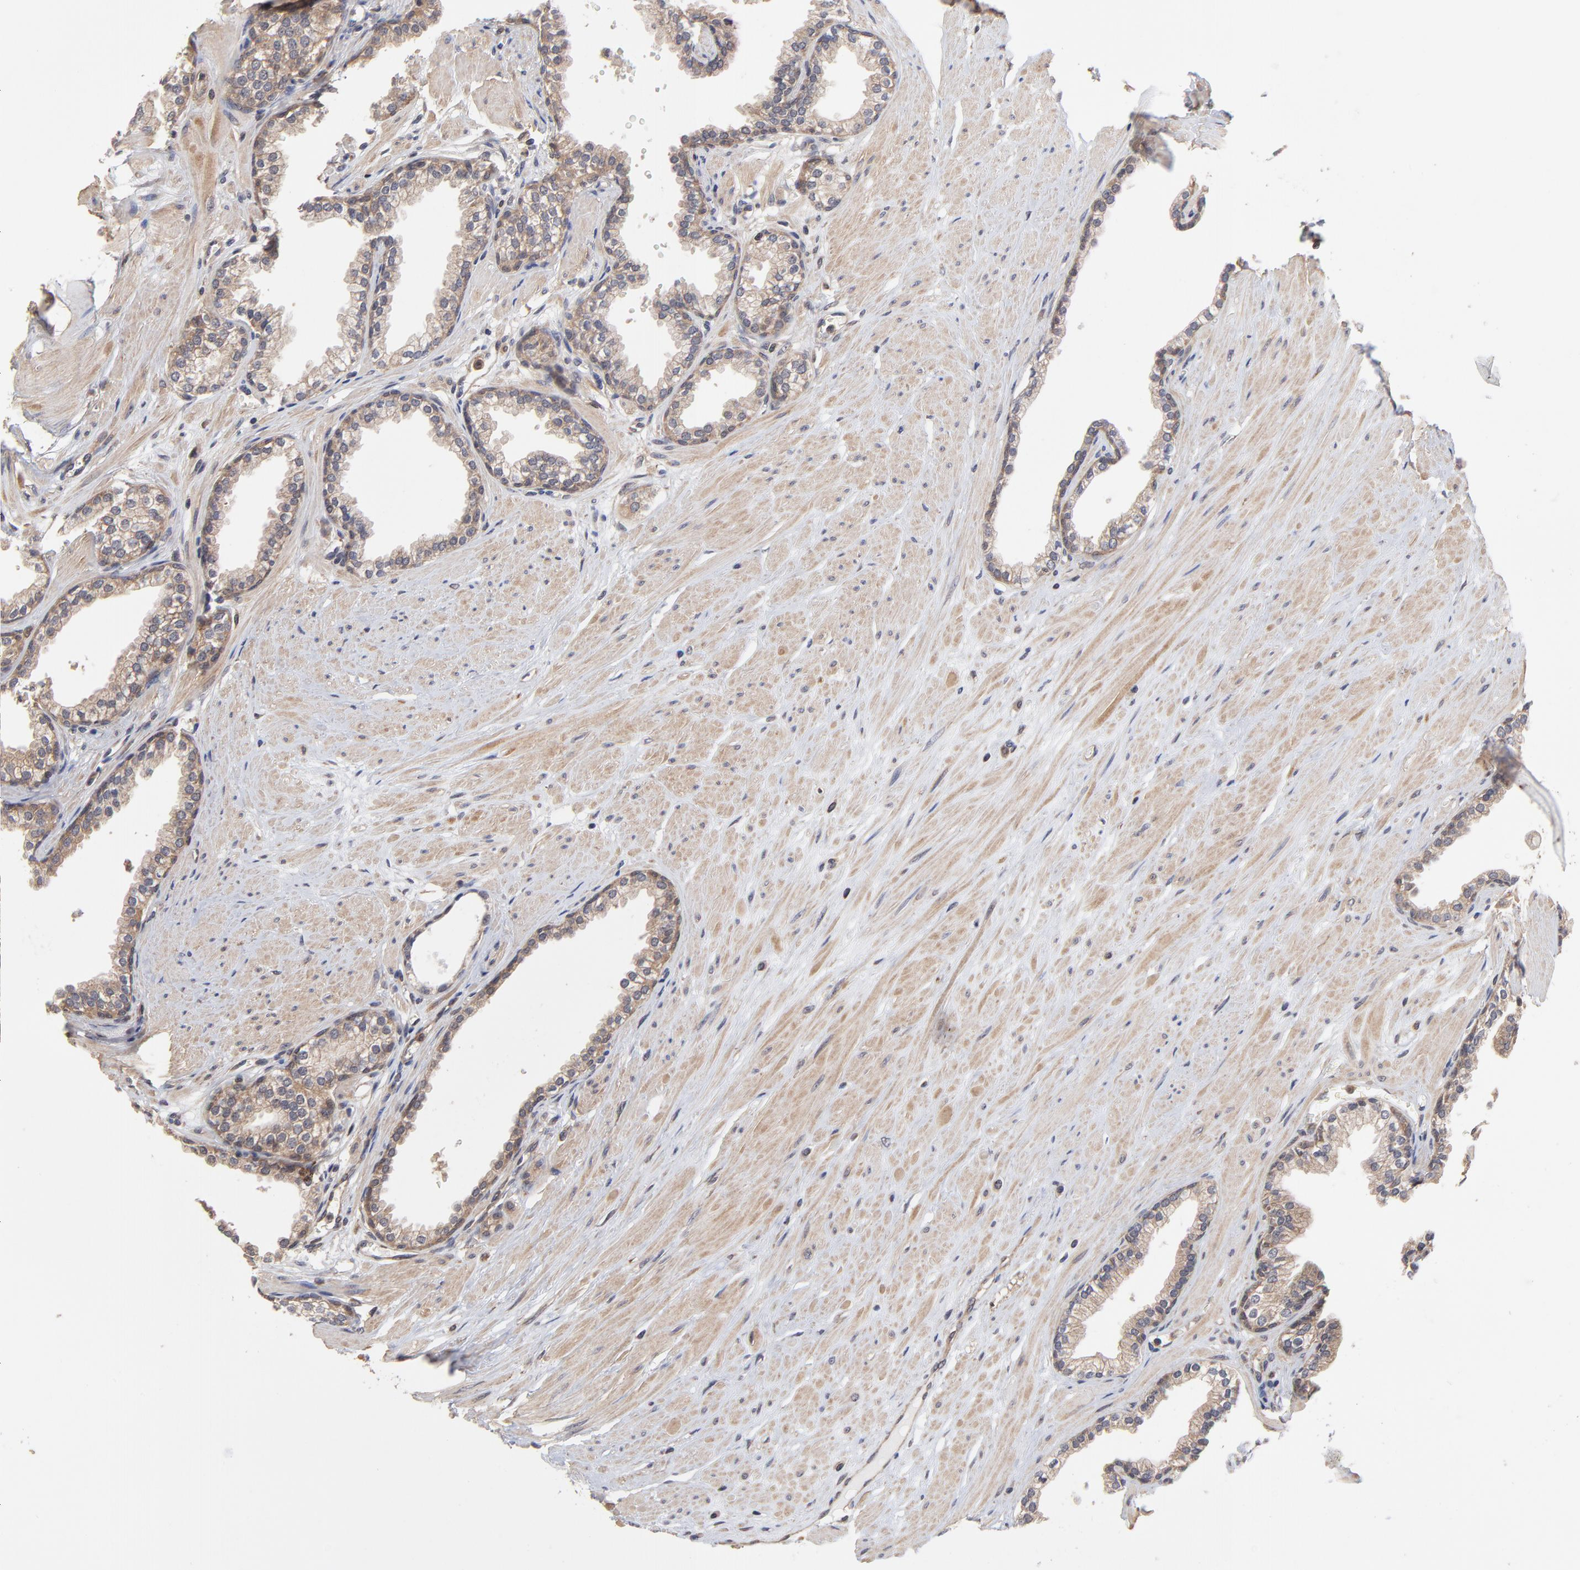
{"staining": {"intensity": "weak", "quantity": ">75%", "location": "cytoplasmic/membranous"}, "tissue": "prostate", "cell_type": "Glandular cells", "image_type": "normal", "snomed": [{"axis": "morphology", "description": "Normal tissue, NOS"}, {"axis": "topography", "description": "Prostate"}], "caption": "DAB immunohistochemical staining of normal prostate exhibits weak cytoplasmic/membranous protein staining in about >75% of glandular cells.", "gene": "PCMT1", "patient": {"sex": "male", "age": 64}}